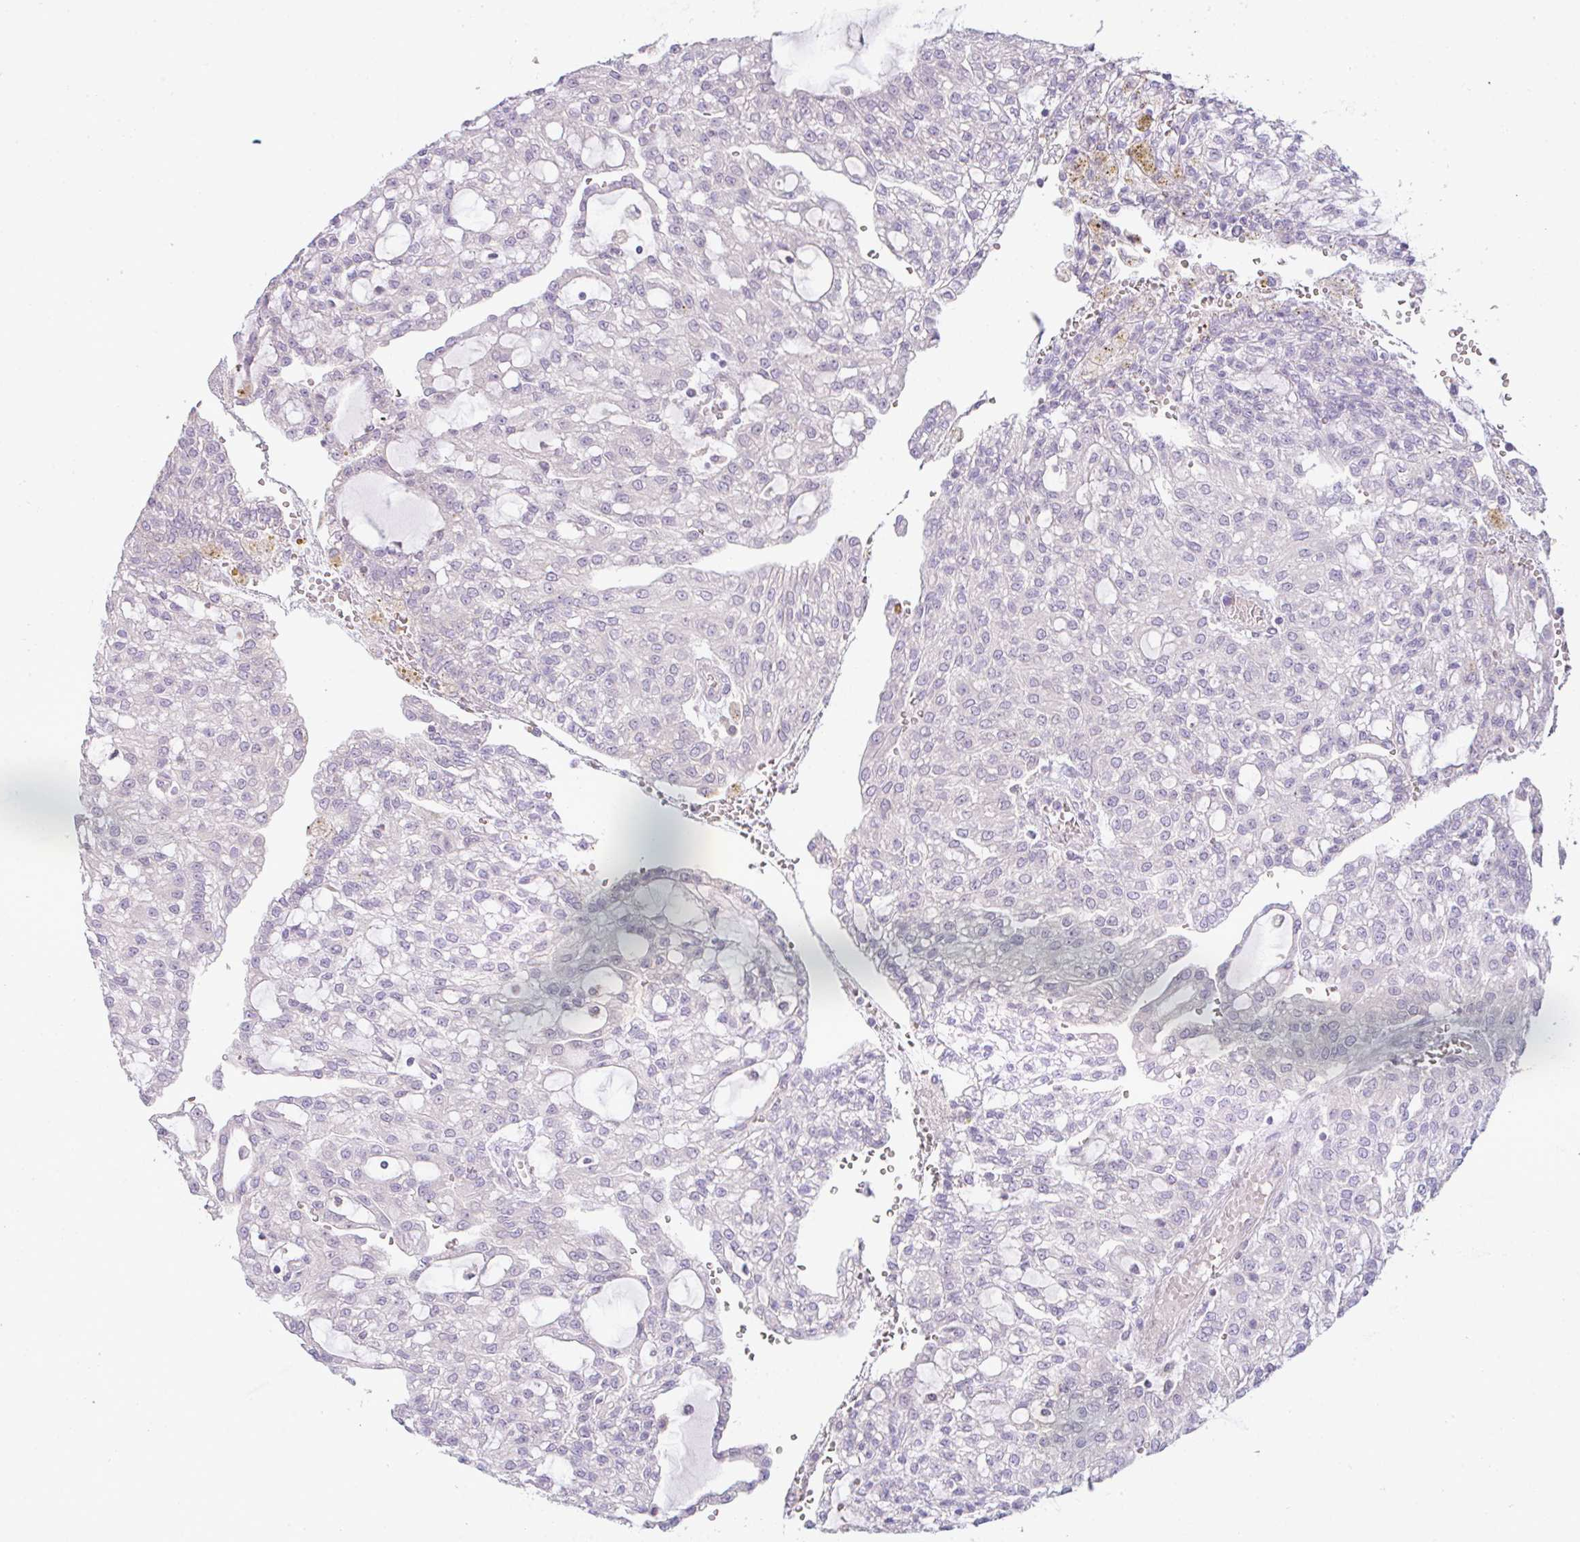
{"staining": {"intensity": "negative", "quantity": "none", "location": "none"}, "tissue": "renal cancer", "cell_type": "Tumor cells", "image_type": "cancer", "snomed": [{"axis": "morphology", "description": "Adenocarcinoma, NOS"}, {"axis": "topography", "description": "Kidney"}], "caption": "An image of renal cancer (adenocarcinoma) stained for a protein shows no brown staining in tumor cells.", "gene": "CSE1L", "patient": {"sex": "male", "age": 63}}